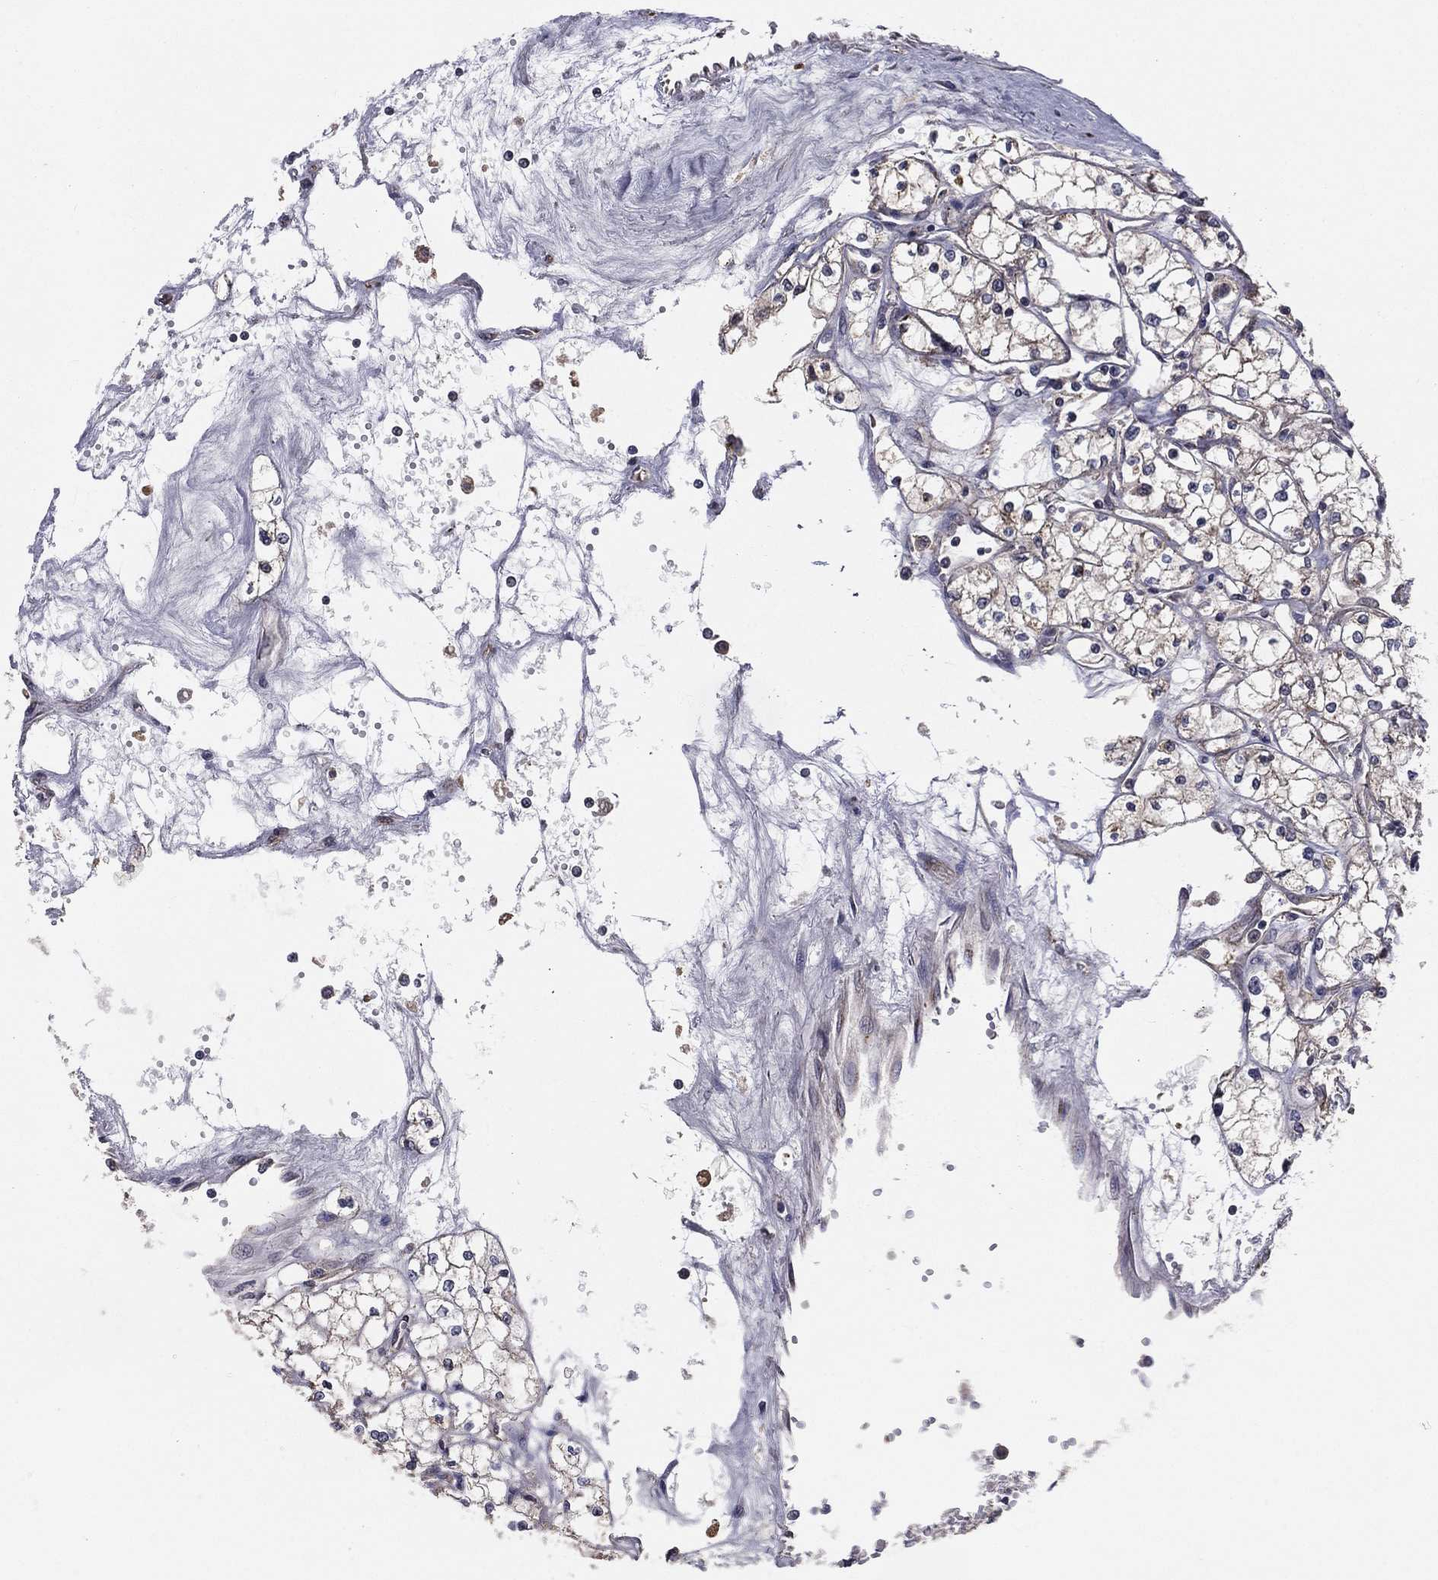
{"staining": {"intensity": "negative", "quantity": "none", "location": "none"}, "tissue": "renal cancer", "cell_type": "Tumor cells", "image_type": "cancer", "snomed": [{"axis": "morphology", "description": "Adenocarcinoma, NOS"}, {"axis": "topography", "description": "Kidney"}], "caption": "Renal cancer stained for a protein using immunohistochemistry reveals no positivity tumor cells.", "gene": "CERT1", "patient": {"sex": "male", "age": 67}}